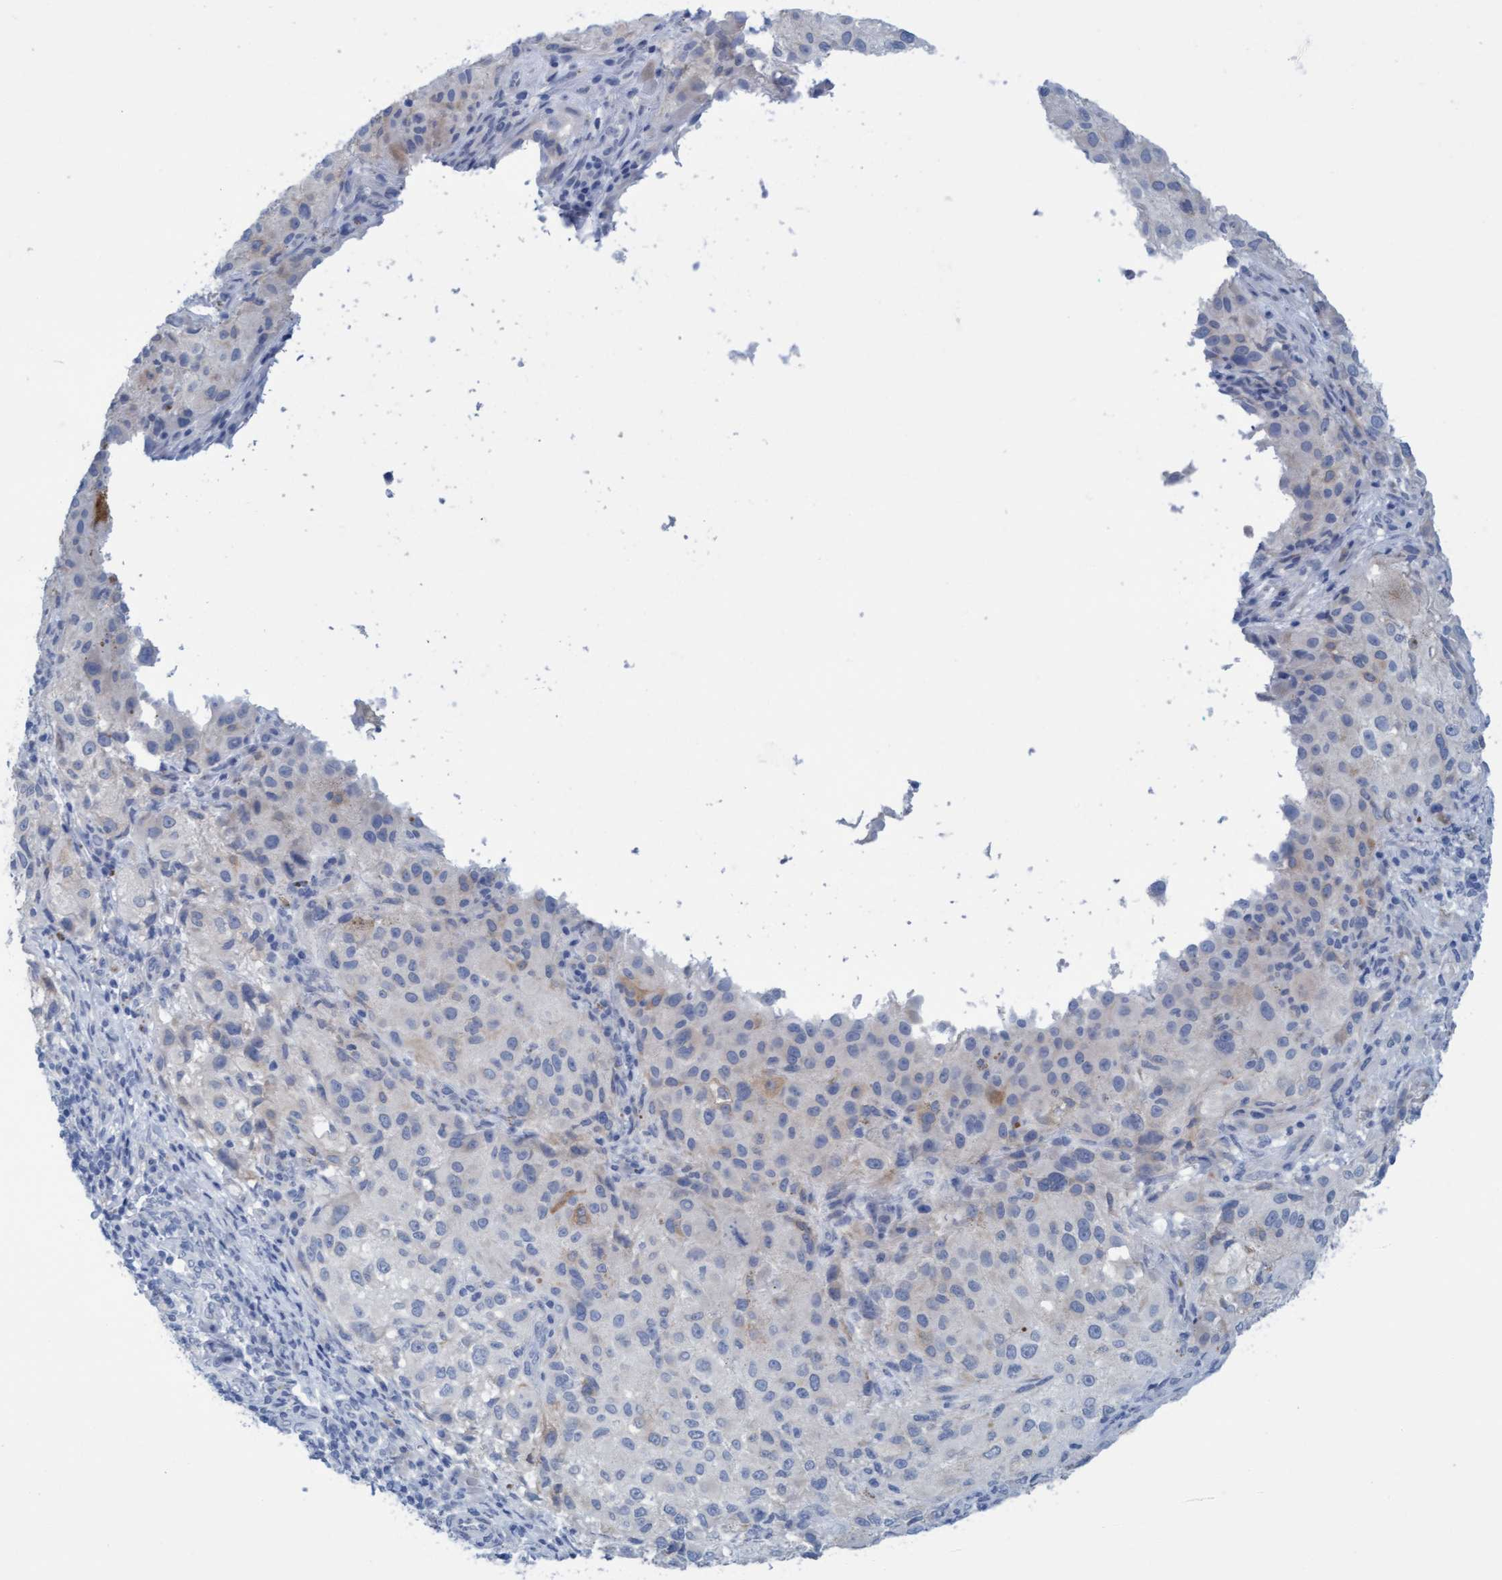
{"staining": {"intensity": "negative", "quantity": "none", "location": "none"}, "tissue": "melanoma", "cell_type": "Tumor cells", "image_type": "cancer", "snomed": [{"axis": "morphology", "description": "Necrosis, NOS"}, {"axis": "morphology", "description": "Malignant melanoma, NOS"}, {"axis": "topography", "description": "Skin"}], "caption": "A high-resolution histopathology image shows immunohistochemistry (IHC) staining of malignant melanoma, which reveals no significant staining in tumor cells.", "gene": "SSTR3", "patient": {"sex": "female", "age": 87}}